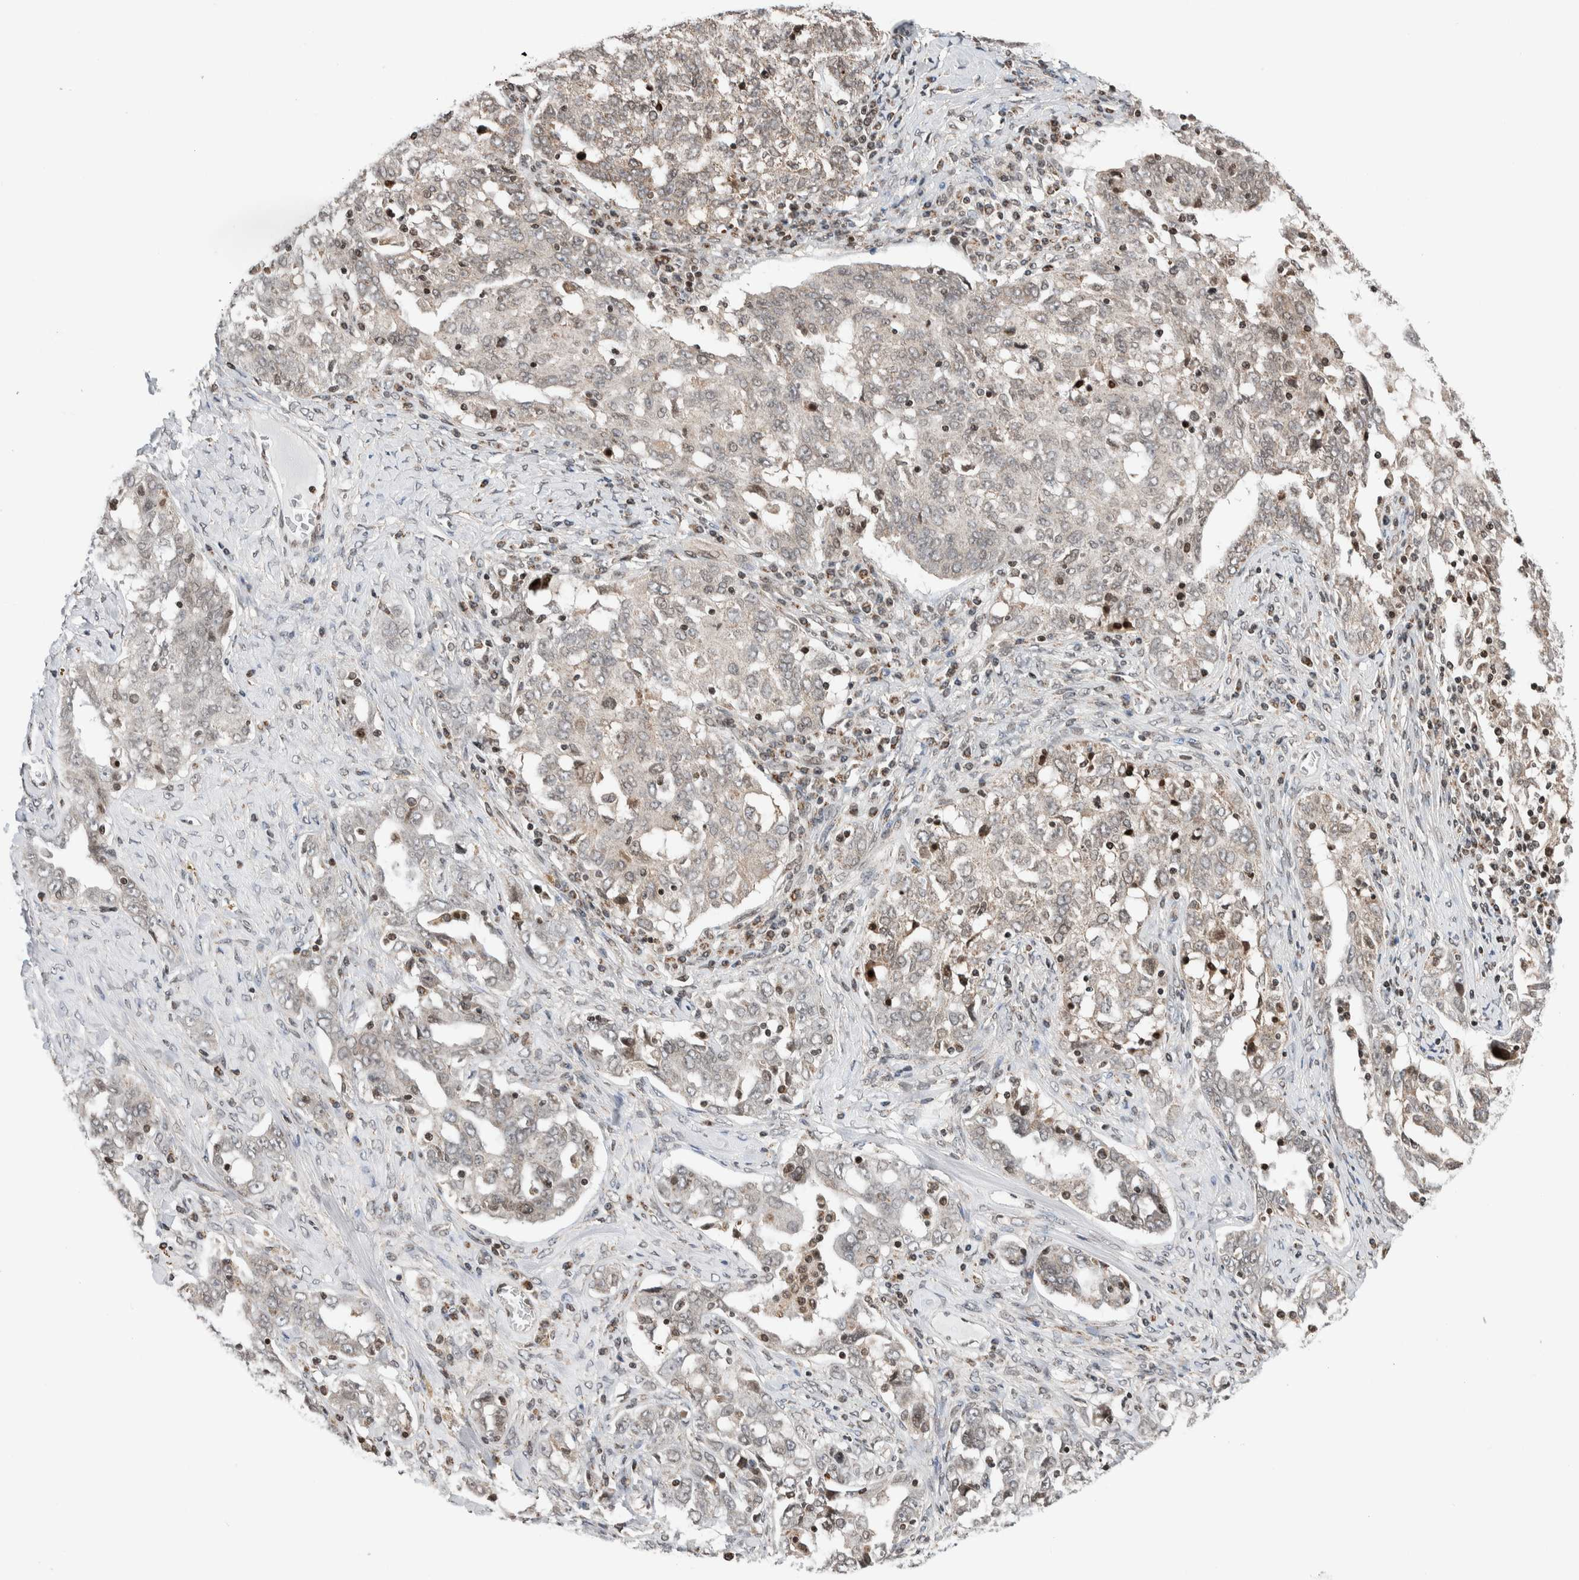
{"staining": {"intensity": "weak", "quantity": "25%-75%", "location": "cytoplasmic/membranous"}, "tissue": "ovarian cancer", "cell_type": "Tumor cells", "image_type": "cancer", "snomed": [{"axis": "morphology", "description": "Carcinoma, endometroid"}, {"axis": "topography", "description": "Ovary"}], "caption": "Ovarian cancer (endometroid carcinoma) stained for a protein (brown) shows weak cytoplasmic/membranous positive staining in approximately 25%-75% of tumor cells.", "gene": "NPLOC4", "patient": {"sex": "female", "age": 62}}